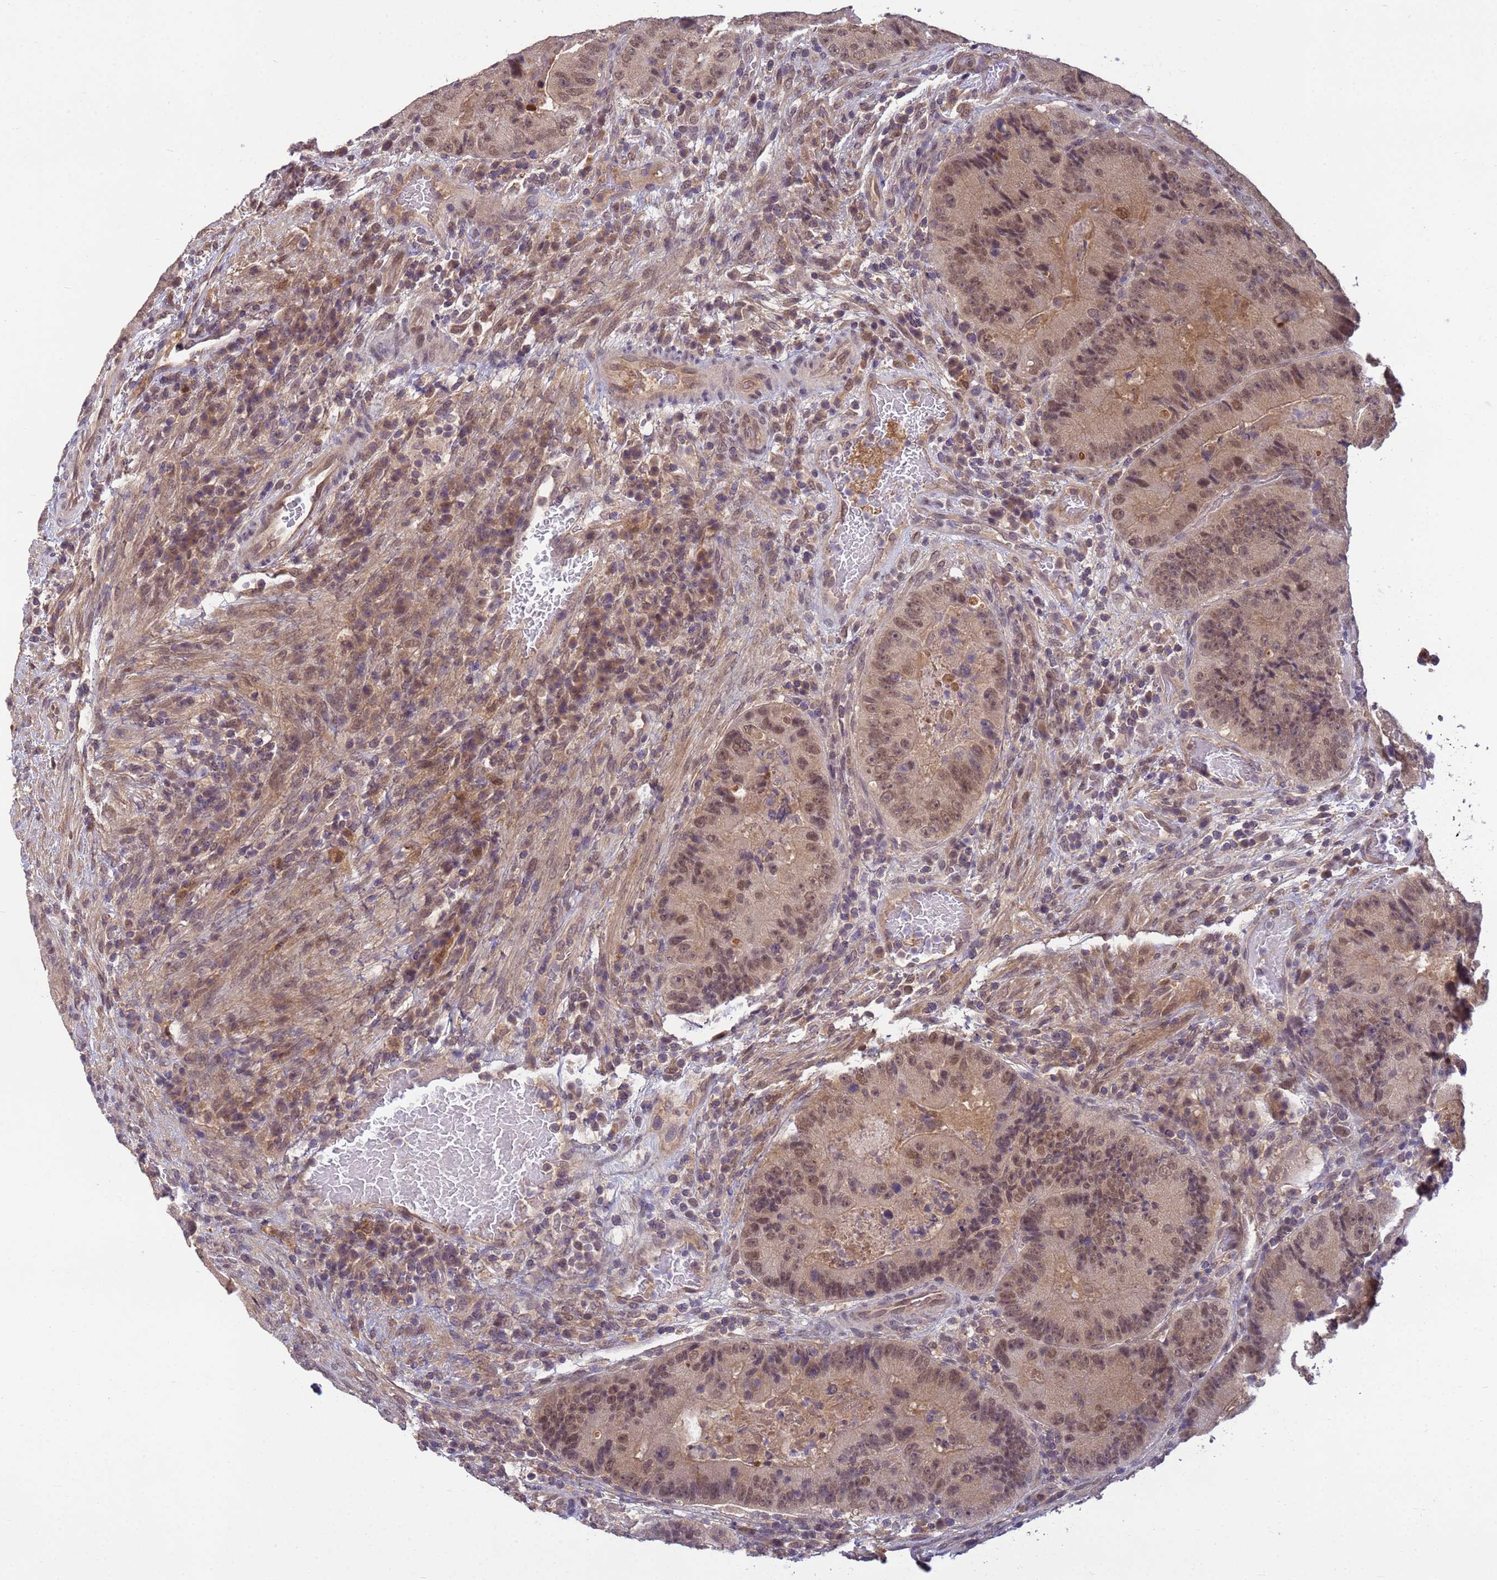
{"staining": {"intensity": "moderate", "quantity": ">75%", "location": "nuclear"}, "tissue": "colorectal cancer", "cell_type": "Tumor cells", "image_type": "cancer", "snomed": [{"axis": "morphology", "description": "Adenocarcinoma, NOS"}, {"axis": "topography", "description": "Colon"}], "caption": "Immunohistochemistry (DAB) staining of human colorectal cancer demonstrates moderate nuclear protein expression in approximately >75% of tumor cells.", "gene": "NPEPPS", "patient": {"sex": "female", "age": 86}}